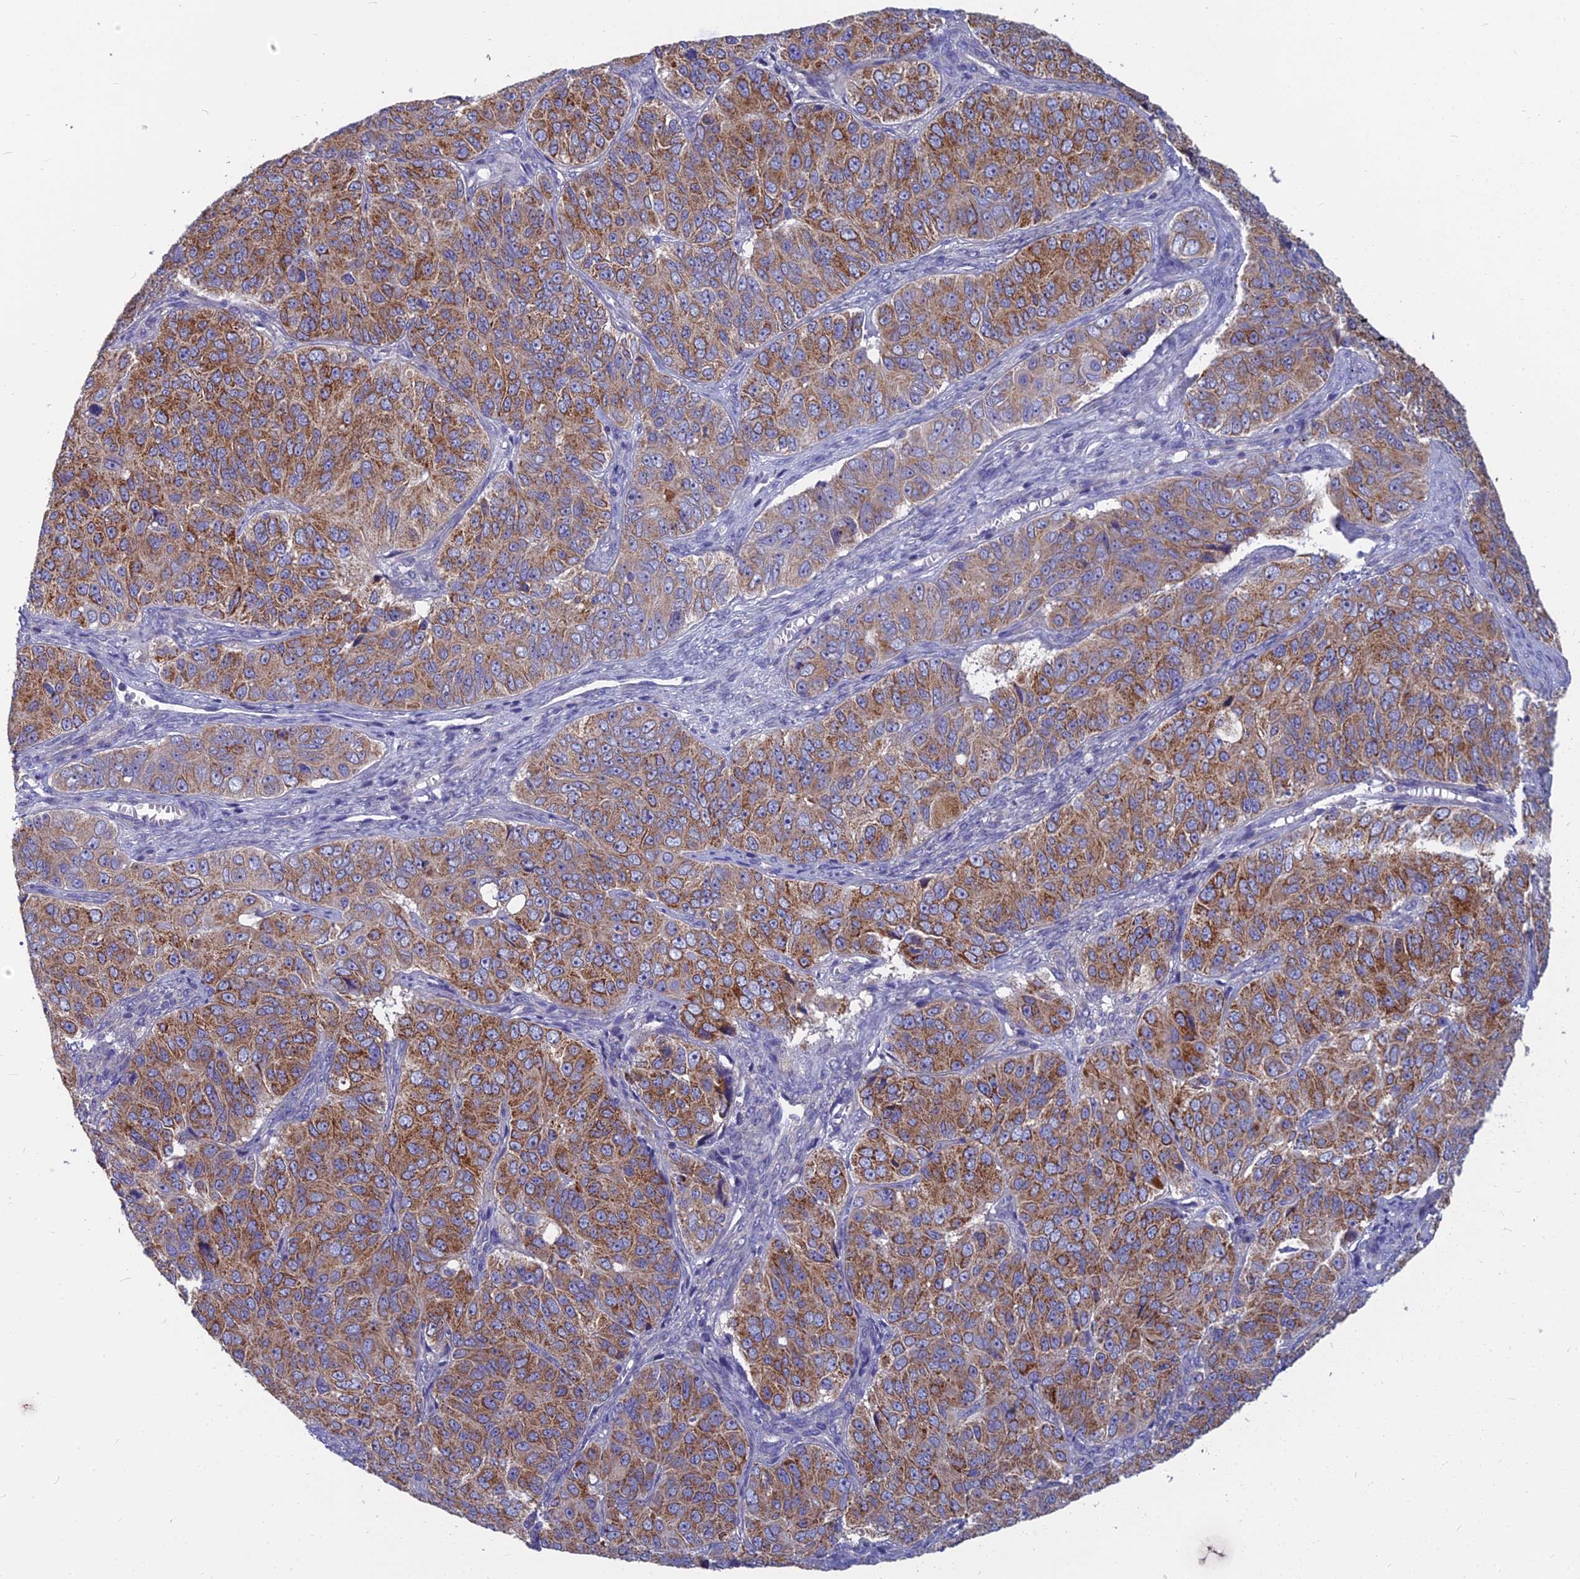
{"staining": {"intensity": "moderate", "quantity": ">75%", "location": "cytoplasmic/membranous"}, "tissue": "ovarian cancer", "cell_type": "Tumor cells", "image_type": "cancer", "snomed": [{"axis": "morphology", "description": "Carcinoma, endometroid"}, {"axis": "topography", "description": "Ovary"}], "caption": "A medium amount of moderate cytoplasmic/membranous staining is seen in about >75% of tumor cells in ovarian endometroid carcinoma tissue.", "gene": "COX20", "patient": {"sex": "female", "age": 51}}